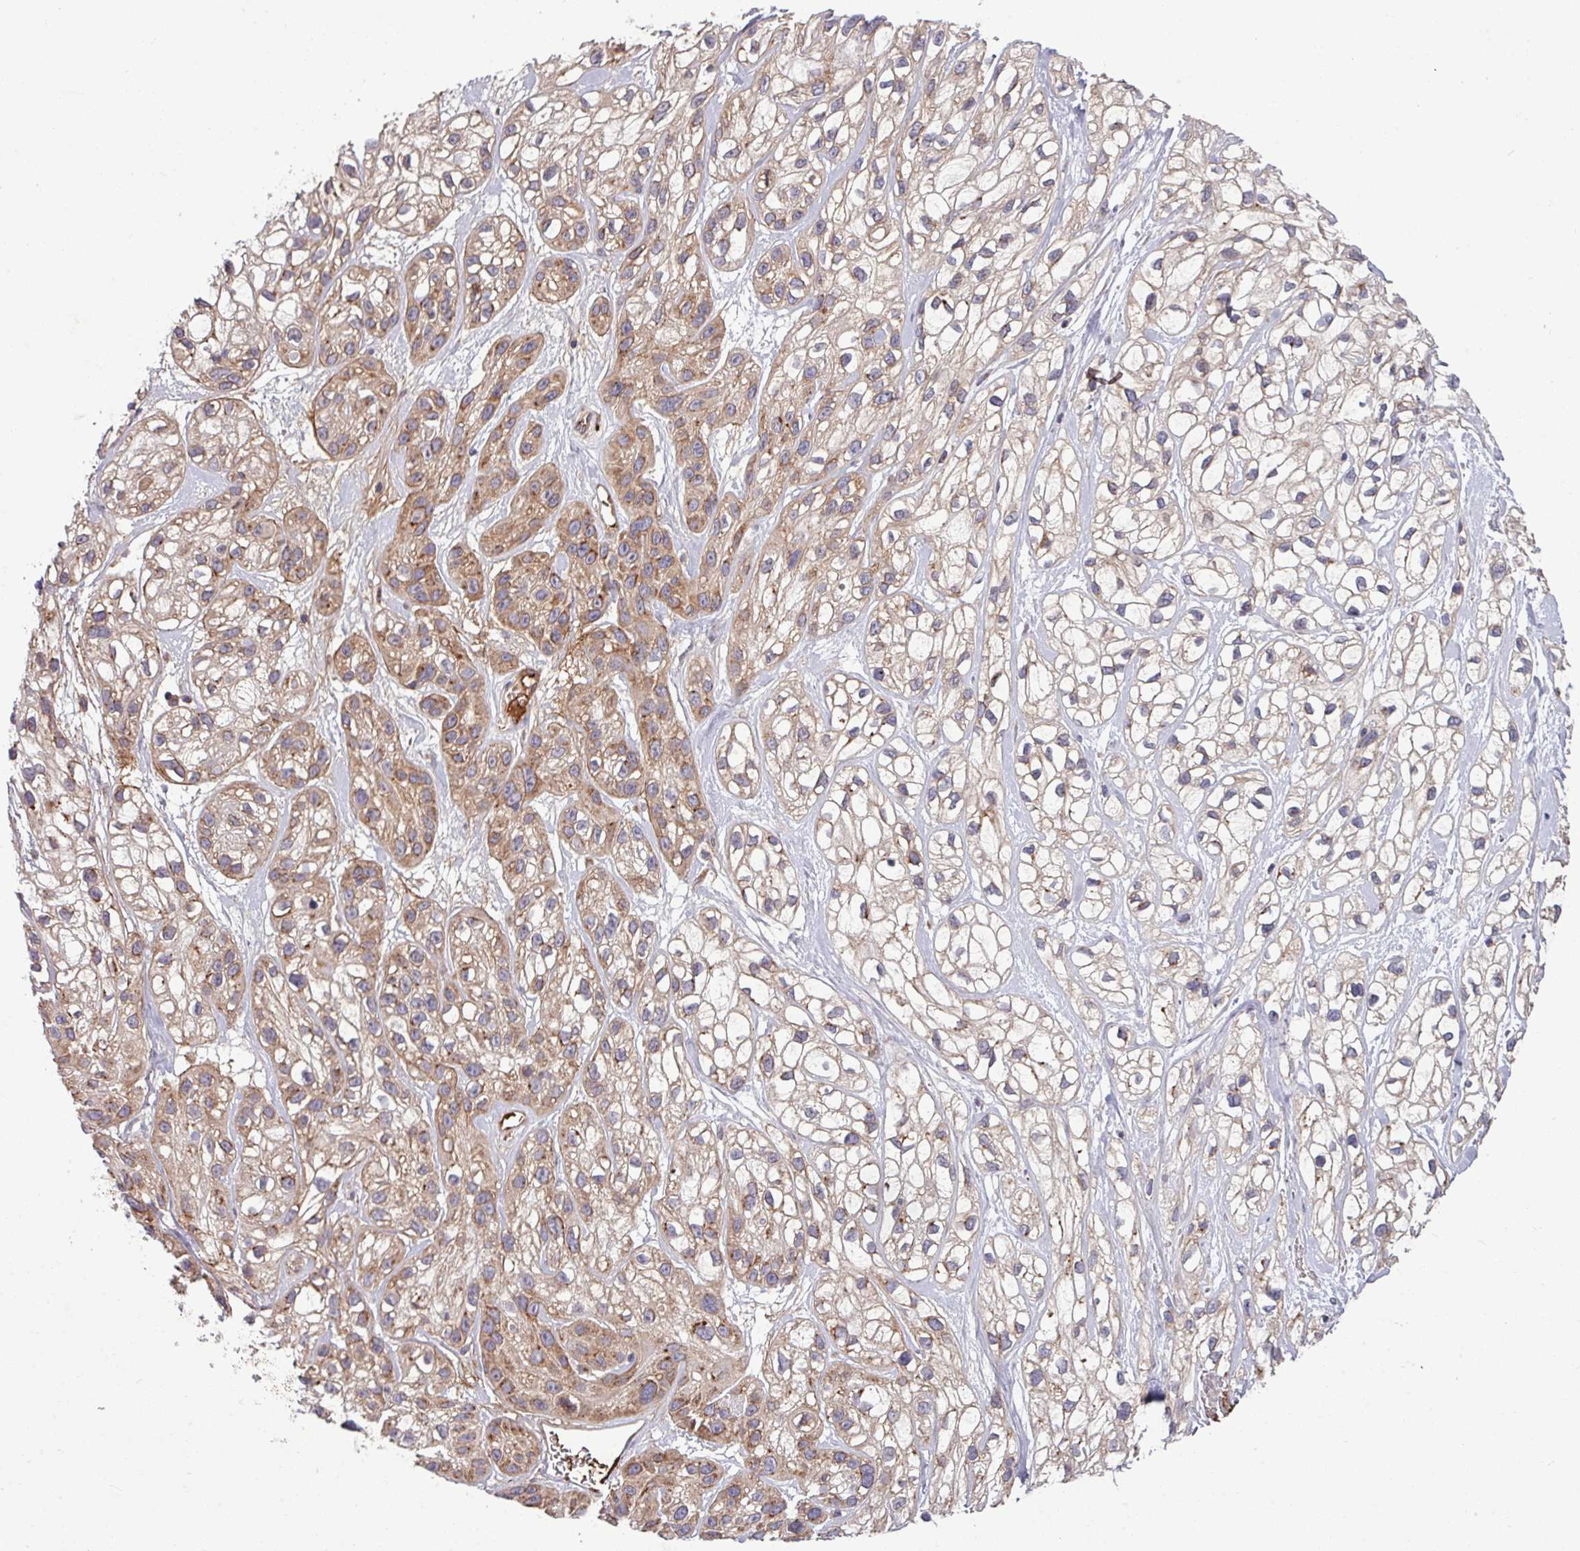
{"staining": {"intensity": "moderate", "quantity": ">75%", "location": "cytoplasmic/membranous"}, "tissue": "skin cancer", "cell_type": "Tumor cells", "image_type": "cancer", "snomed": [{"axis": "morphology", "description": "Squamous cell carcinoma, NOS"}, {"axis": "topography", "description": "Skin"}], "caption": "Immunohistochemistry (IHC) (DAB) staining of human squamous cell carcinoma (skin) demonstrates moderate cytoplasmic/membranous protein expression in approximately >75% of tumor cells.", "gene": "LSM12", "patient": {"sex": "male", "age": 82}}